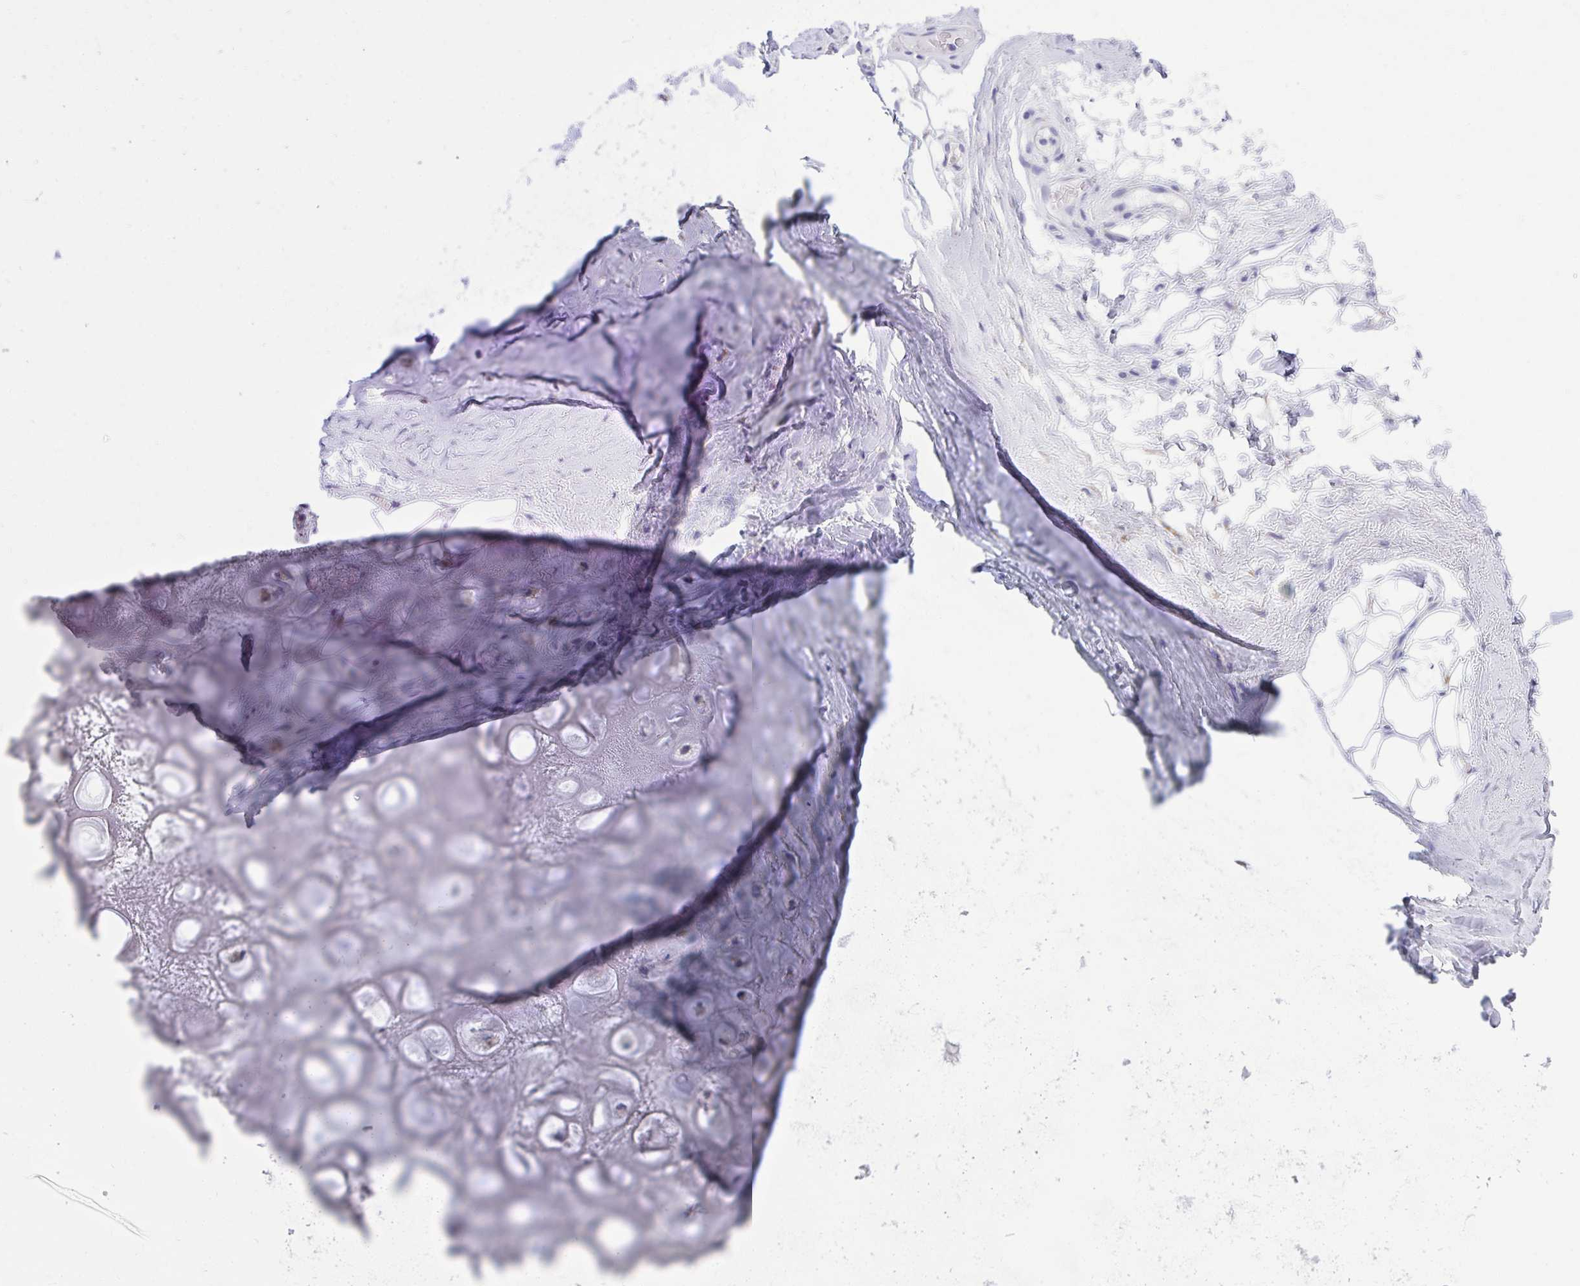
{"staining": {"intensity": "negative", "quantity": "none", "location": "none"}, "tissue": "adipose tissue", "cell_type": "Adipocytes", "image_type": "normal", "snomed": [{"axis": "morphology", "description": "Normal tissue, NOS"}, {"axis": "topography", "description": "Lymph node"}, {"axis": "topography", "description": "Cartilage tissue"}, {"axis": "topography", "description": "Nasopharynx"}], "caption": "Immunohistochemistry of unremarkable adipose tissue exhibits no staining in adipocytes.", "gene": "AIG1", "patient": {"sex": "male", "age": 63}}